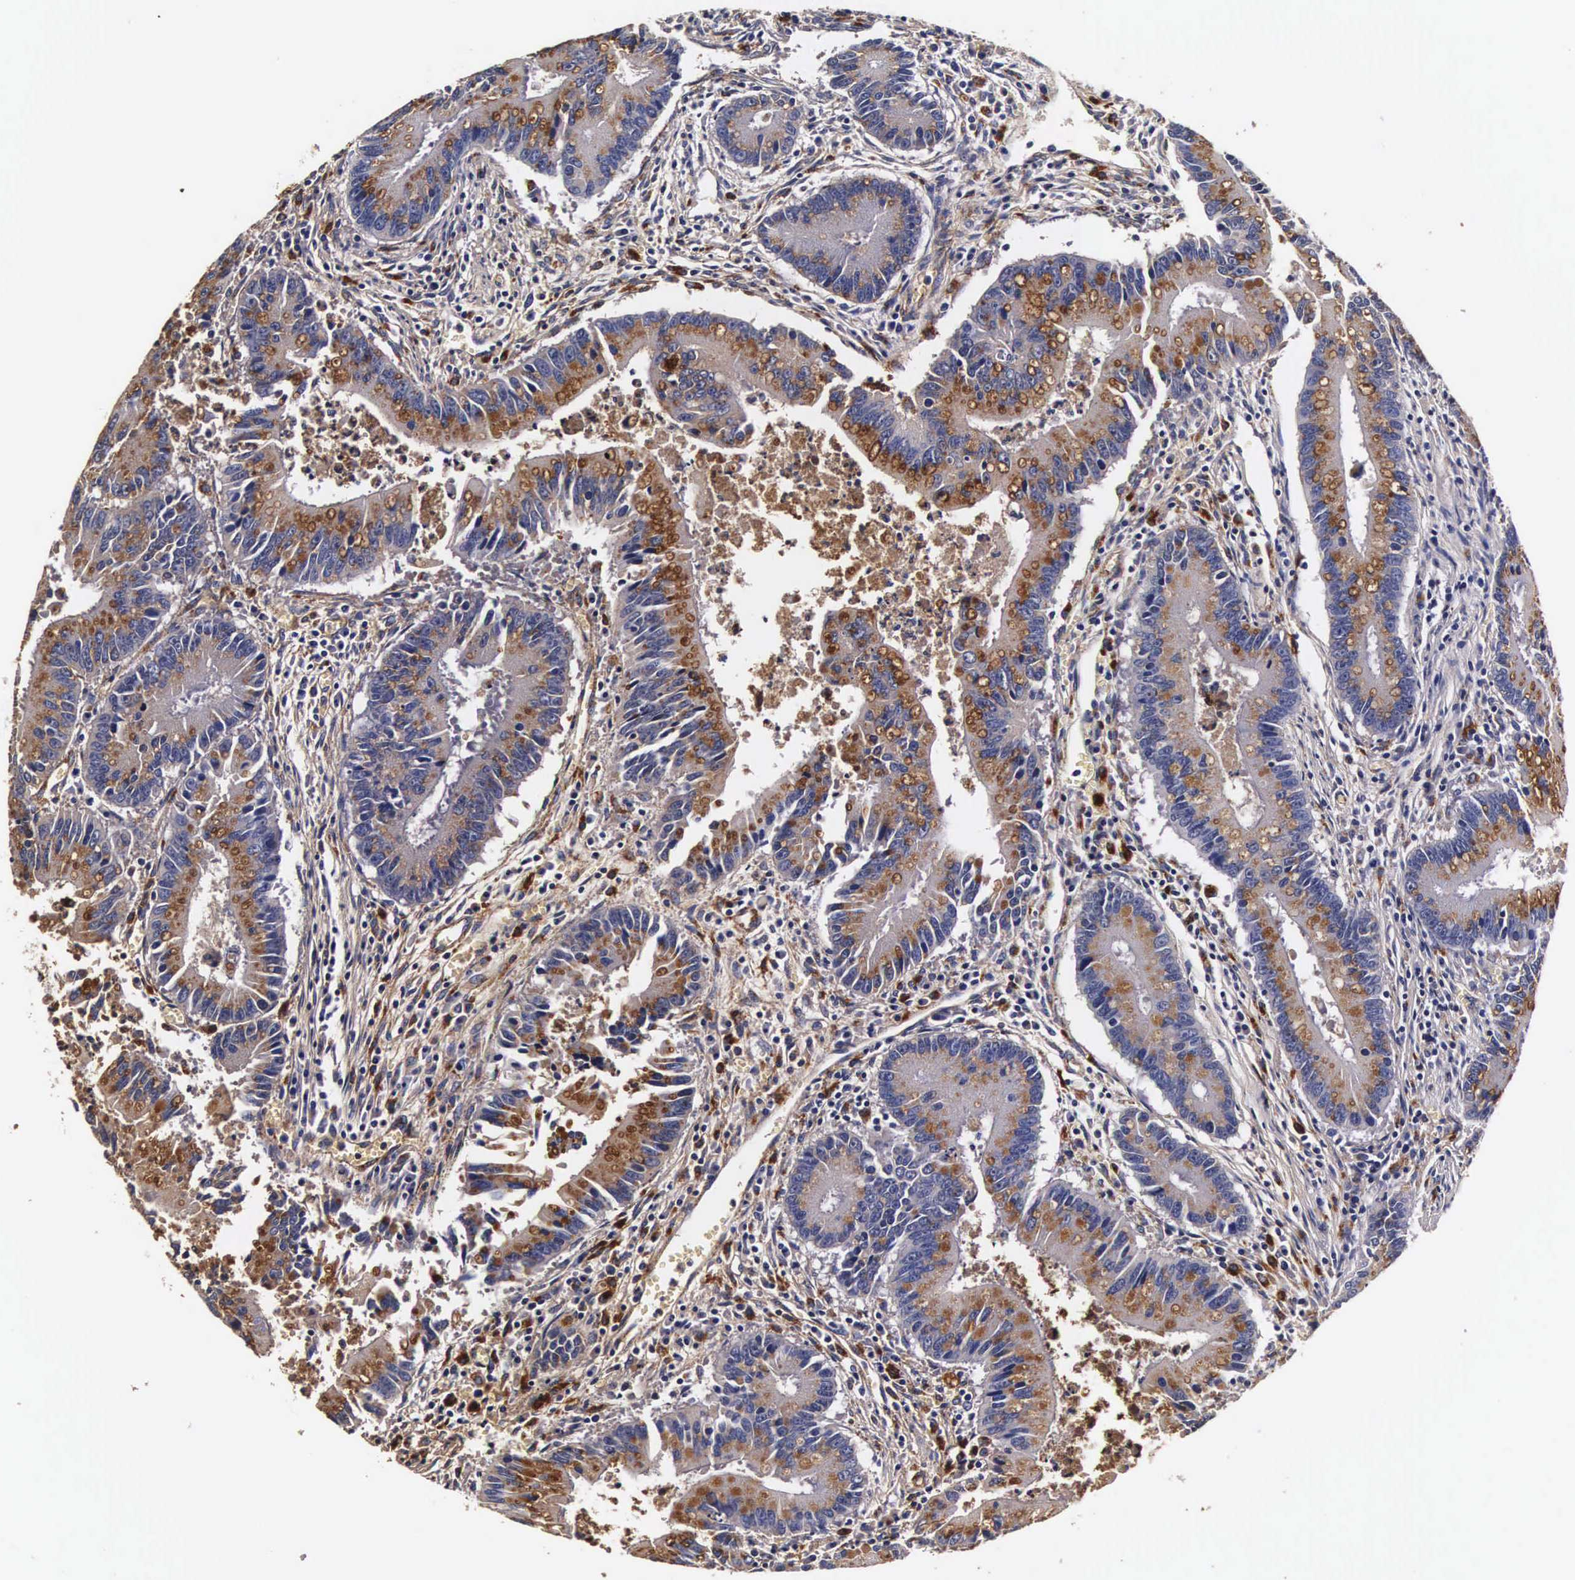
{"staining": {"intensity": "strong", "quantity": ">75%", "location": "cytoplasmic/membranous"}, "tissue": "colorectal cancer", "cell_type": "Tumor cells", "image_type": "cancer", "snomed": [{"axis": "morphology", "description": "Adenocarcinoma, NOS"}, {"axis": "topography", "description": "Rectum"}], "caption": "About >75% of tumor cells in colorectal cancer (adenocarcinoma) show strong cytoplasmic/membranous protein staining as visualized by brown immunohistochemical staining.", "gene": "CTSB", "patient": {"sex": "female", "age": 81}}